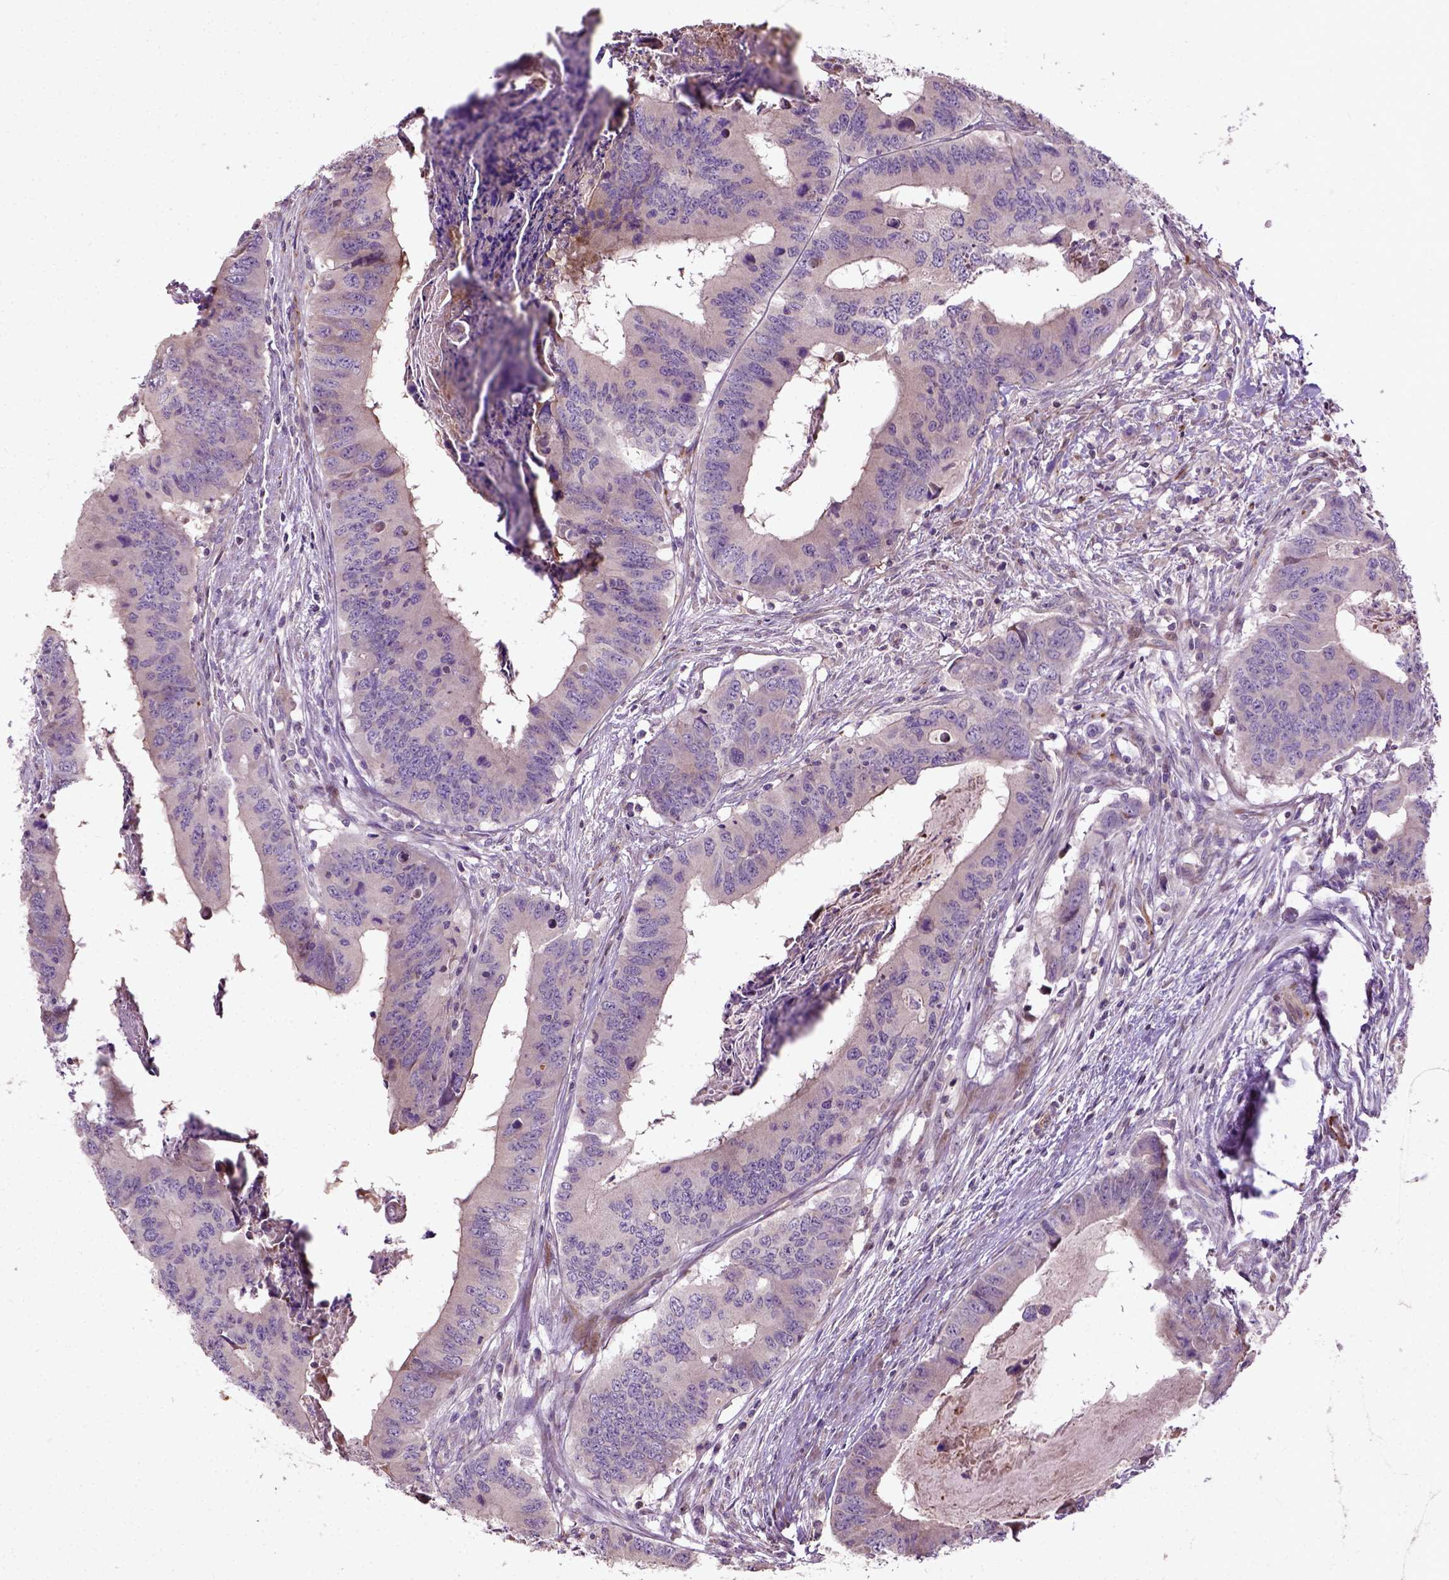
{"staining": {"intensity": "negative", "quantity": "none", "location": "none"}, "tissue": "colorectal cancer", "cell_type": "Tumor cells", "image_type": "cancer", "snomed": [{"axis": "morphology", "description": "Adenocarcinoma, NOS"}, {"axis": "topography", "description": "Colon"}], "caption": "Histopathology image shows no protein positivity in tumor cells of colorectal adenocarcinoma tissue.", "gene": "PKP3", "patient": {"sex": "male", "age": 53}}